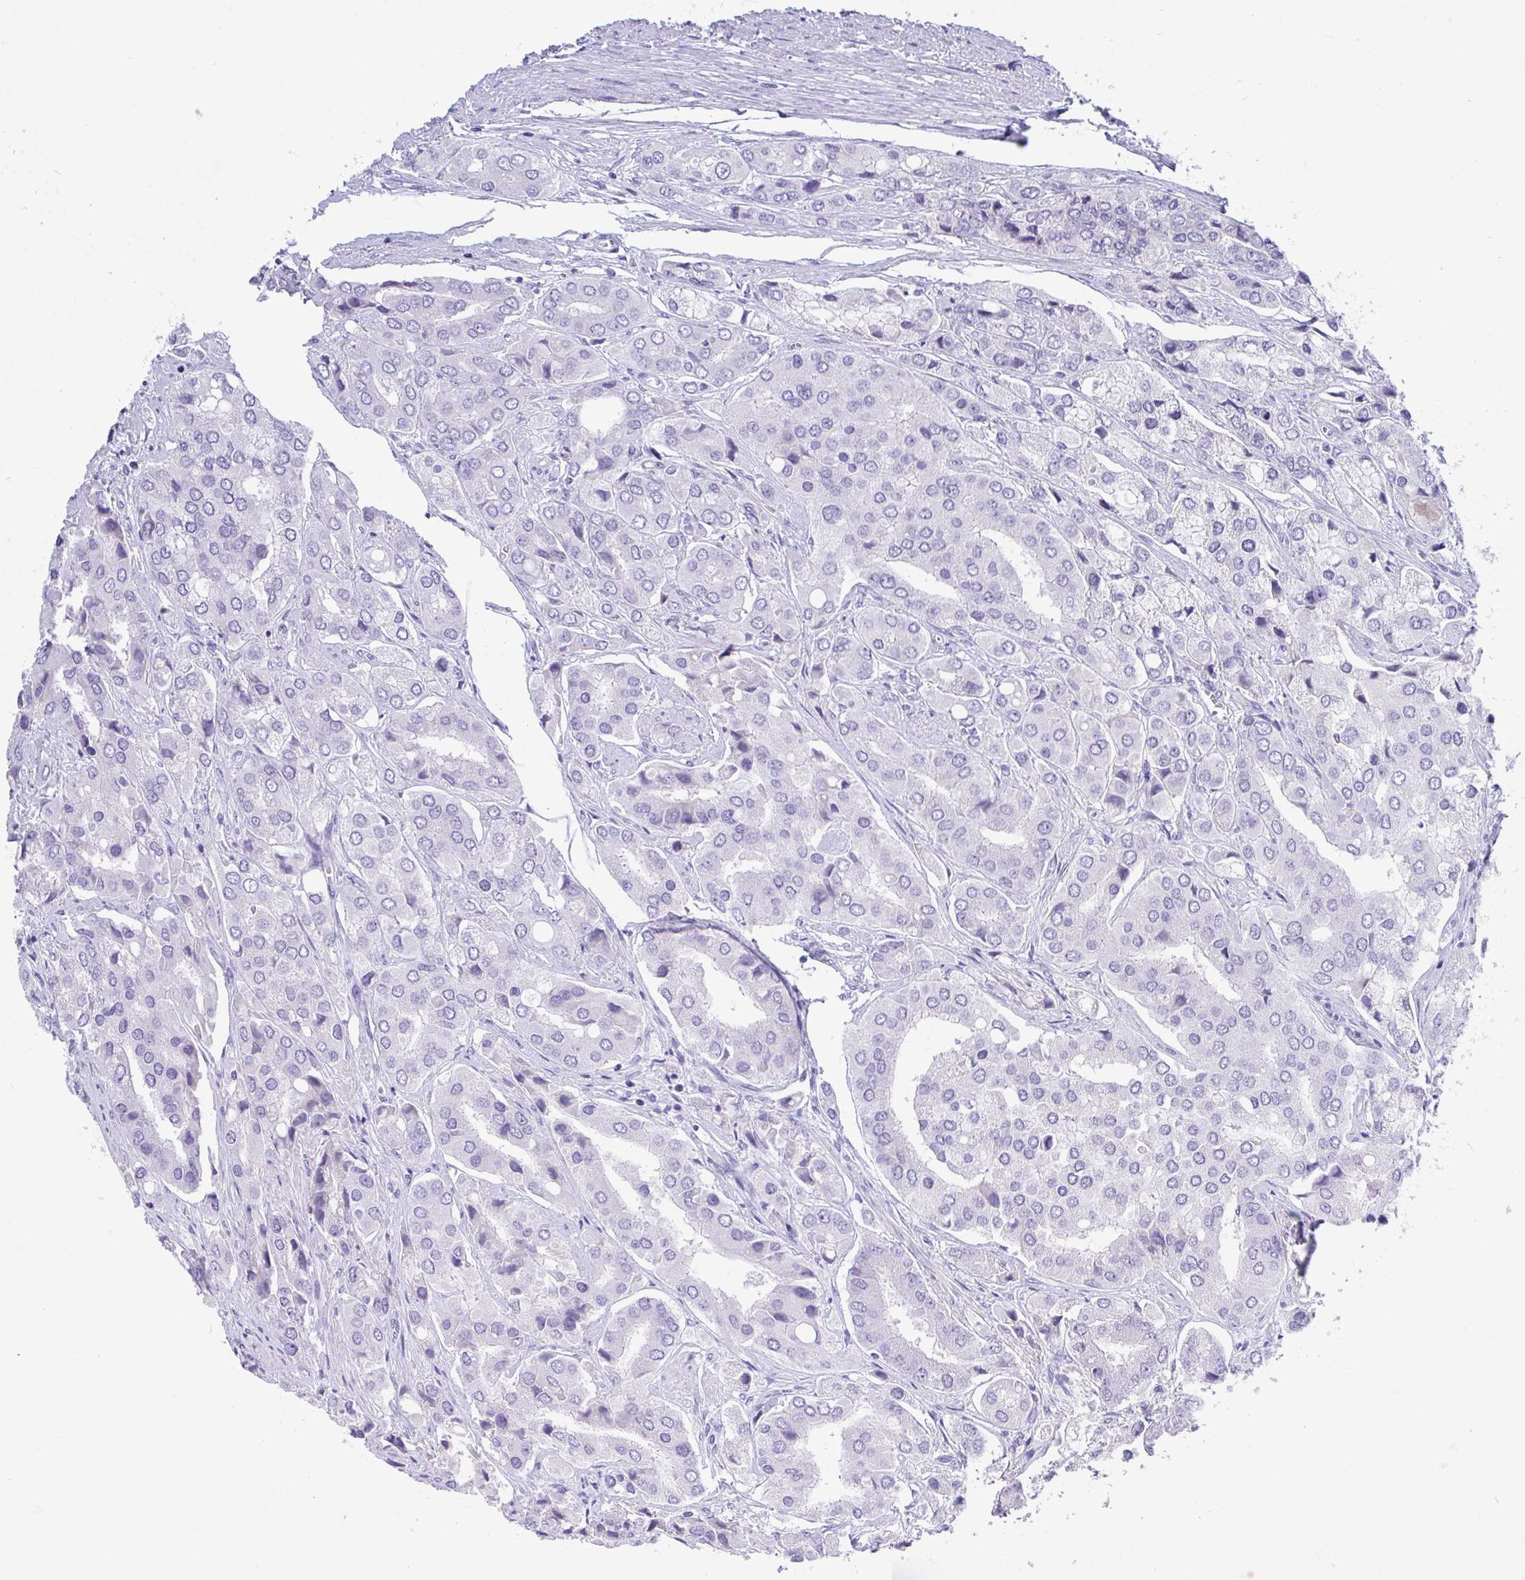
{"staining": {"intensity": "negative", "quantity": "none", "location": "none"}, "tissue": "prostate cancer", "cell_type": "Tumor cells", "image_type": "cancer", "snomed": [{"axis": "morphology", "description": "Adenocarcinoma, Low grade"}, {"axis": "topography", "description": "Prostate"}], "caption": "High magnification brightfield microscopy of prostate cancer stained with DAB (brown) and counterstained with hematoxylin (blue): tumor cells show no significant staining.", "gene": "COA5", "patient": {"sex": "male", "age": 69}}